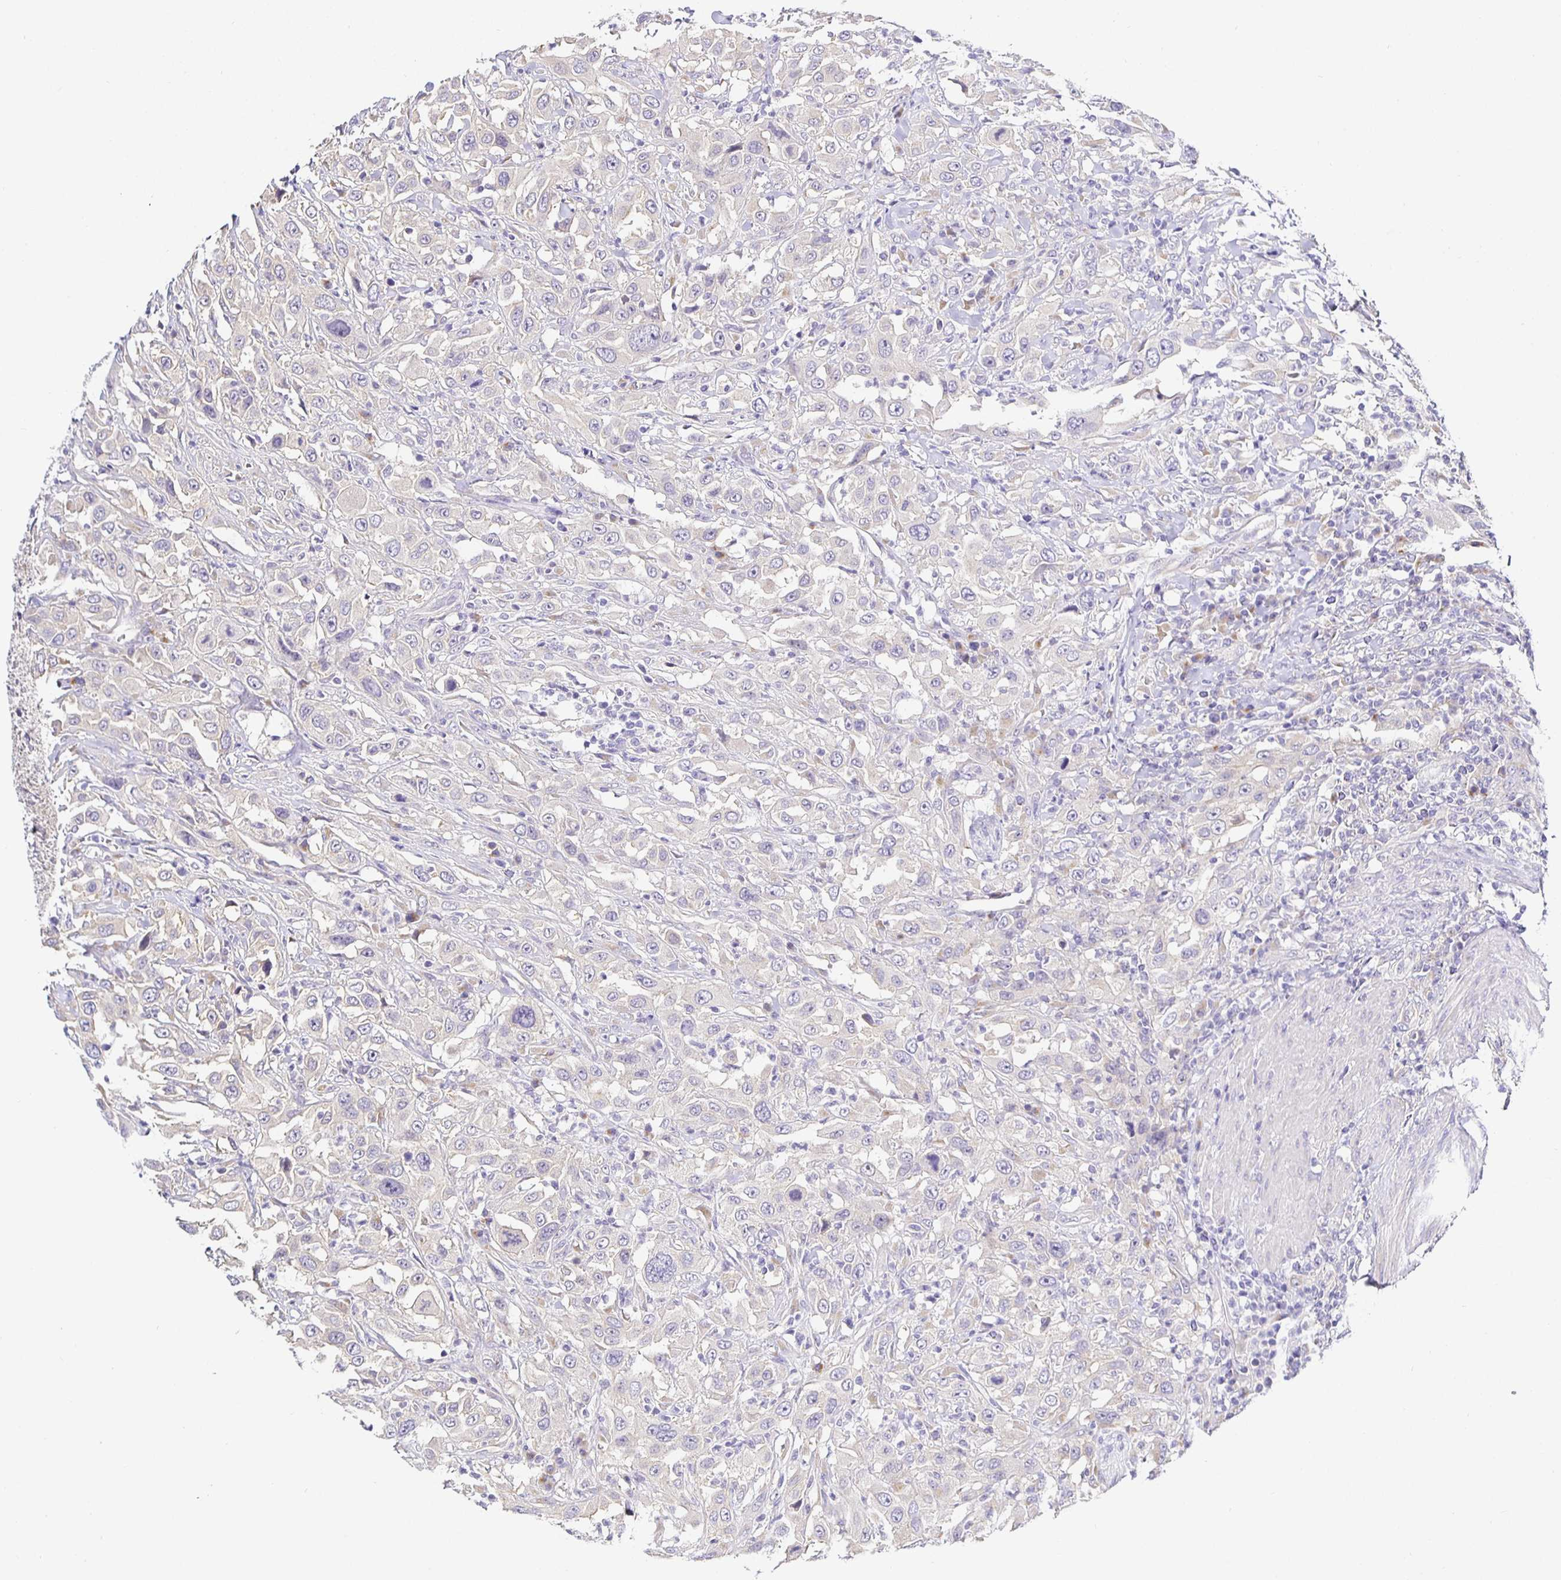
{"staining": {"intensity": "negative", "quantity": "none", "location": "none"}, "tissue": "urothelial cancer", "cell_type": "Tumor cells", "image_type": "cancer", "snomed": [{"axis": "morphology", "description": "Urothelial carcinoma, High grade"}, {"axis": "topography", "description": "Urinary bladder"}], "caption": "Urothelial cancer was stained to show a protein in brown. There is no significant staining in tumor cells.", "gene": "OPALIN", "patient": {"sex": "male", "age": 61}}